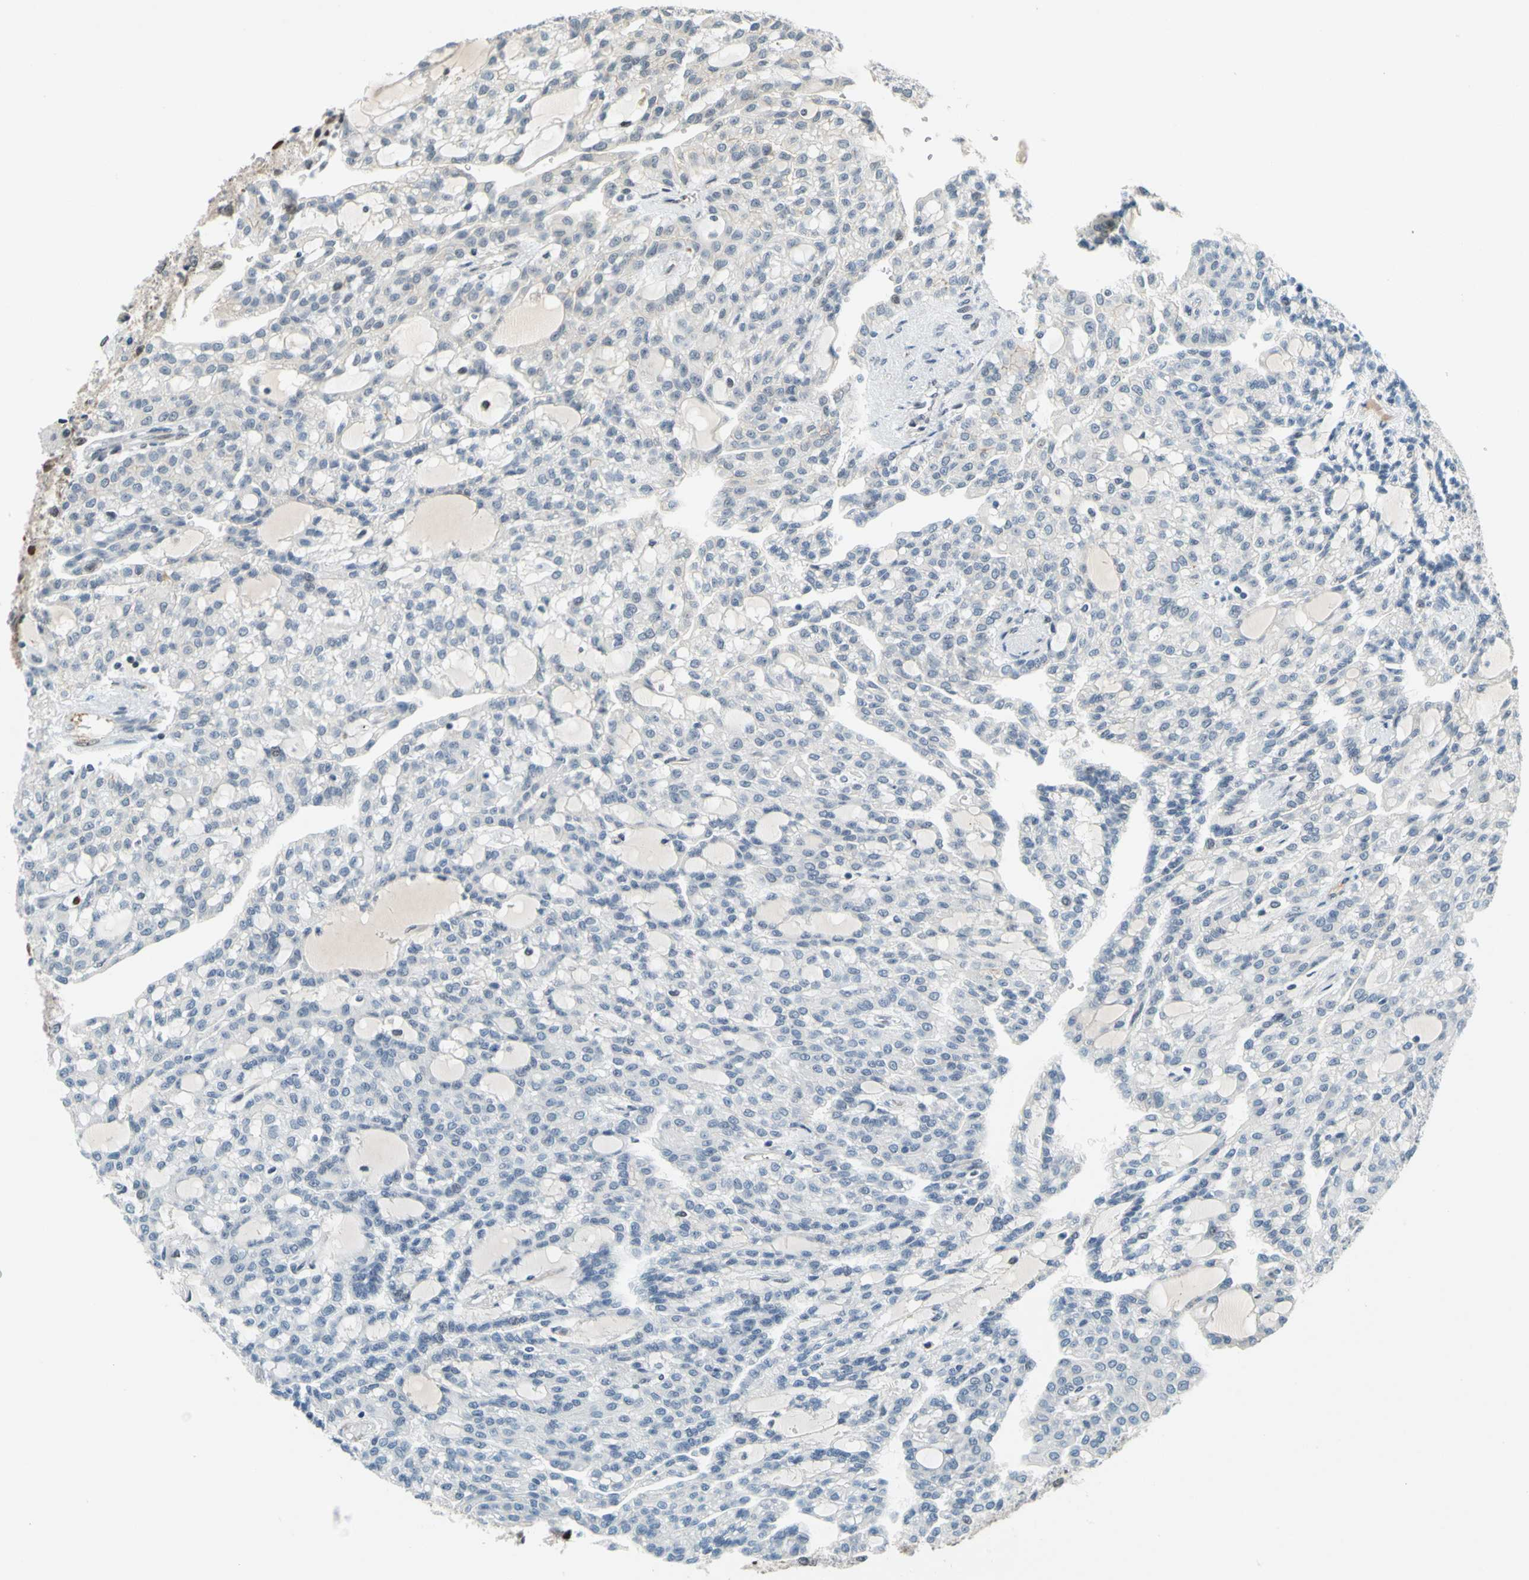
{"staining": {"intensity": "weak", "quantity": "25%-75%", "location": "cytoplasmic/membranous"}, "tissue": "renal cancer", "cell_type": "Tumor cells", "image_type": "cancer", "snomed": [{"axis": "morphology", "description": "Adenocarcinoma, NOS"}, {"axis": "topography", "description": "Kidney"}], "caption": "Tumor cells exhibit weak cytoplasmic/membranous positivity in about 25%-75% of cells in renal cancer. (DAB = brown stain, brightfield microscopy at high magnification).", "gene": "POGZ", "patient": {"sex": "male", "age": 63}}